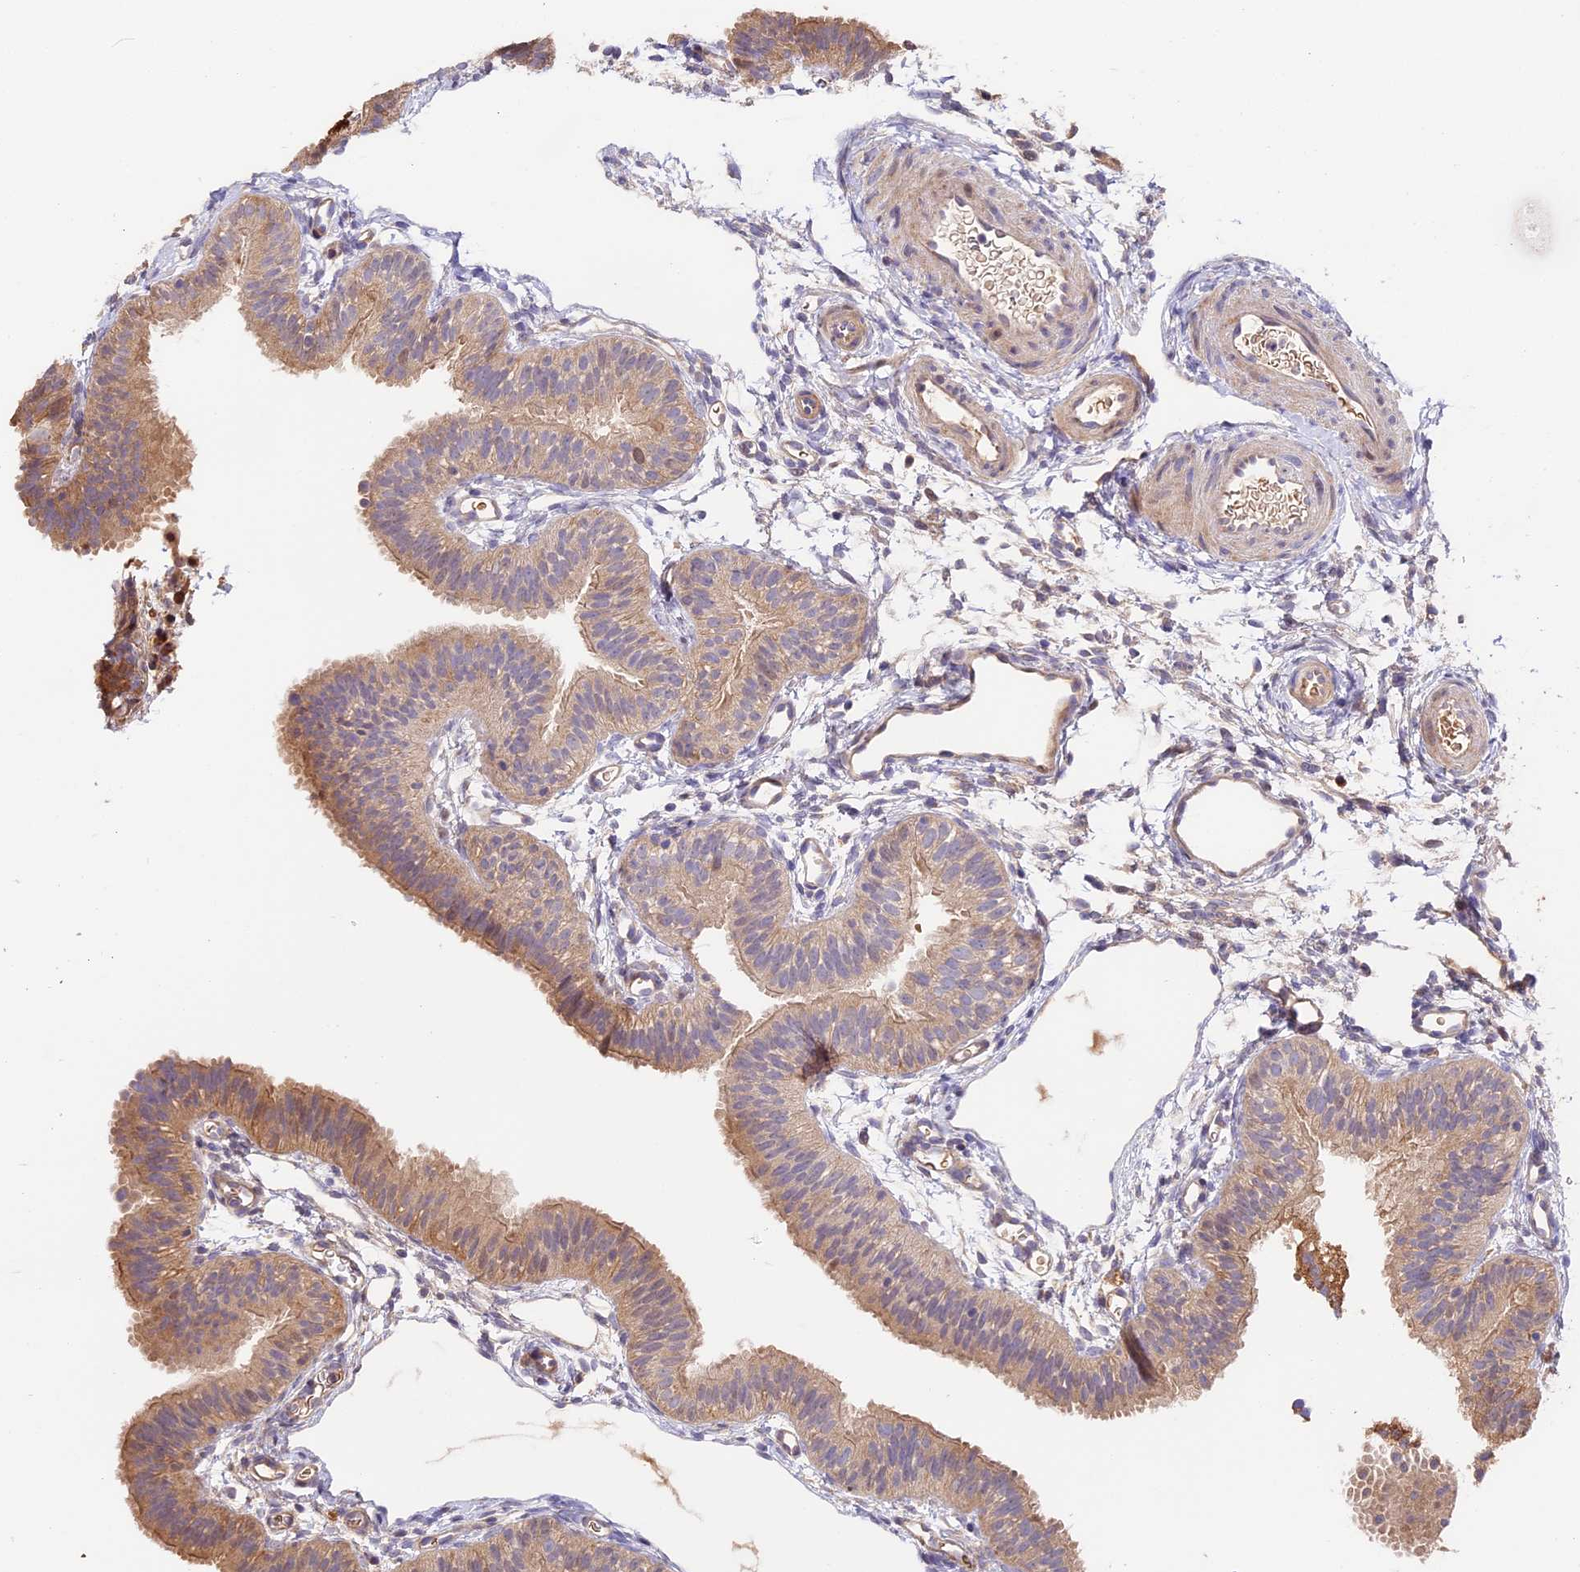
{"staining": {"intensity": "moderate", "quantity": ">75%", "location": "cytoplasmic/membranous"}, "tissue": "fallopian tube", "cell_type": "Glandular cells", "image_type": "normal", "snomed": [{"axis": "morphology", "description": "Normal tissue, NOS"}, {"axis": "topography", "description": "Fallopian tube"}], "caption": "A medium amount of moderate cytoplasmic/membranous positivity is appreciated in approximately >75% of glandular cells in unremarkable fallopian tube.", "gene": "PPP1R37", "patient": {"sex": "female", "age": 35}}